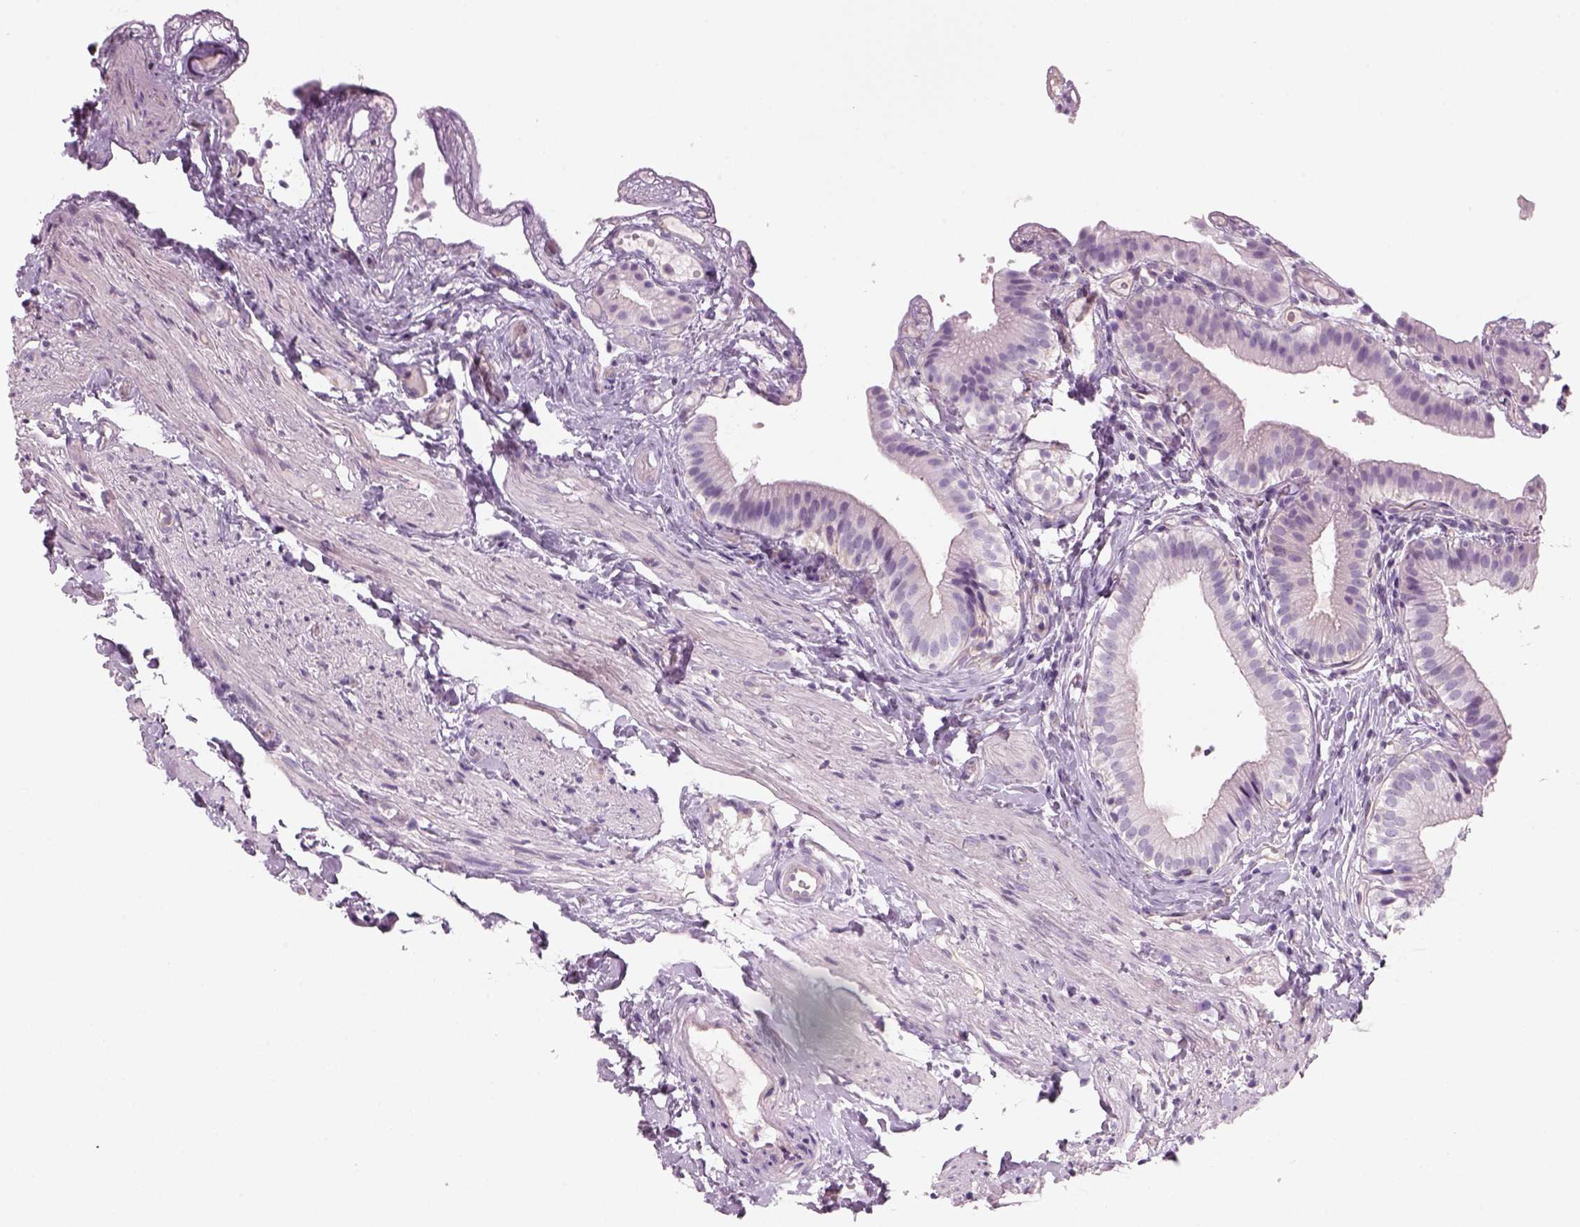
{"staining": {"intensity": "negative", "quantity": "none", "location": "none"}, "tissue": "gallbladder", "cell_type": "Glandular cells", "image_type": "normal", "snomed": [{"axis": "morphology", "description": "Normal tissue, NOS"}, {"axis": "topography", "description": "Gallbladder"}], "caption": "Protein analysis of benign gallbladder shows no significant expression in glandular cells. (DAB (3,3'-diaminobenzidine) IHC, high magnification).", "gene": "SLC1A7", "patient": {"sex": "female", "age": 47}}